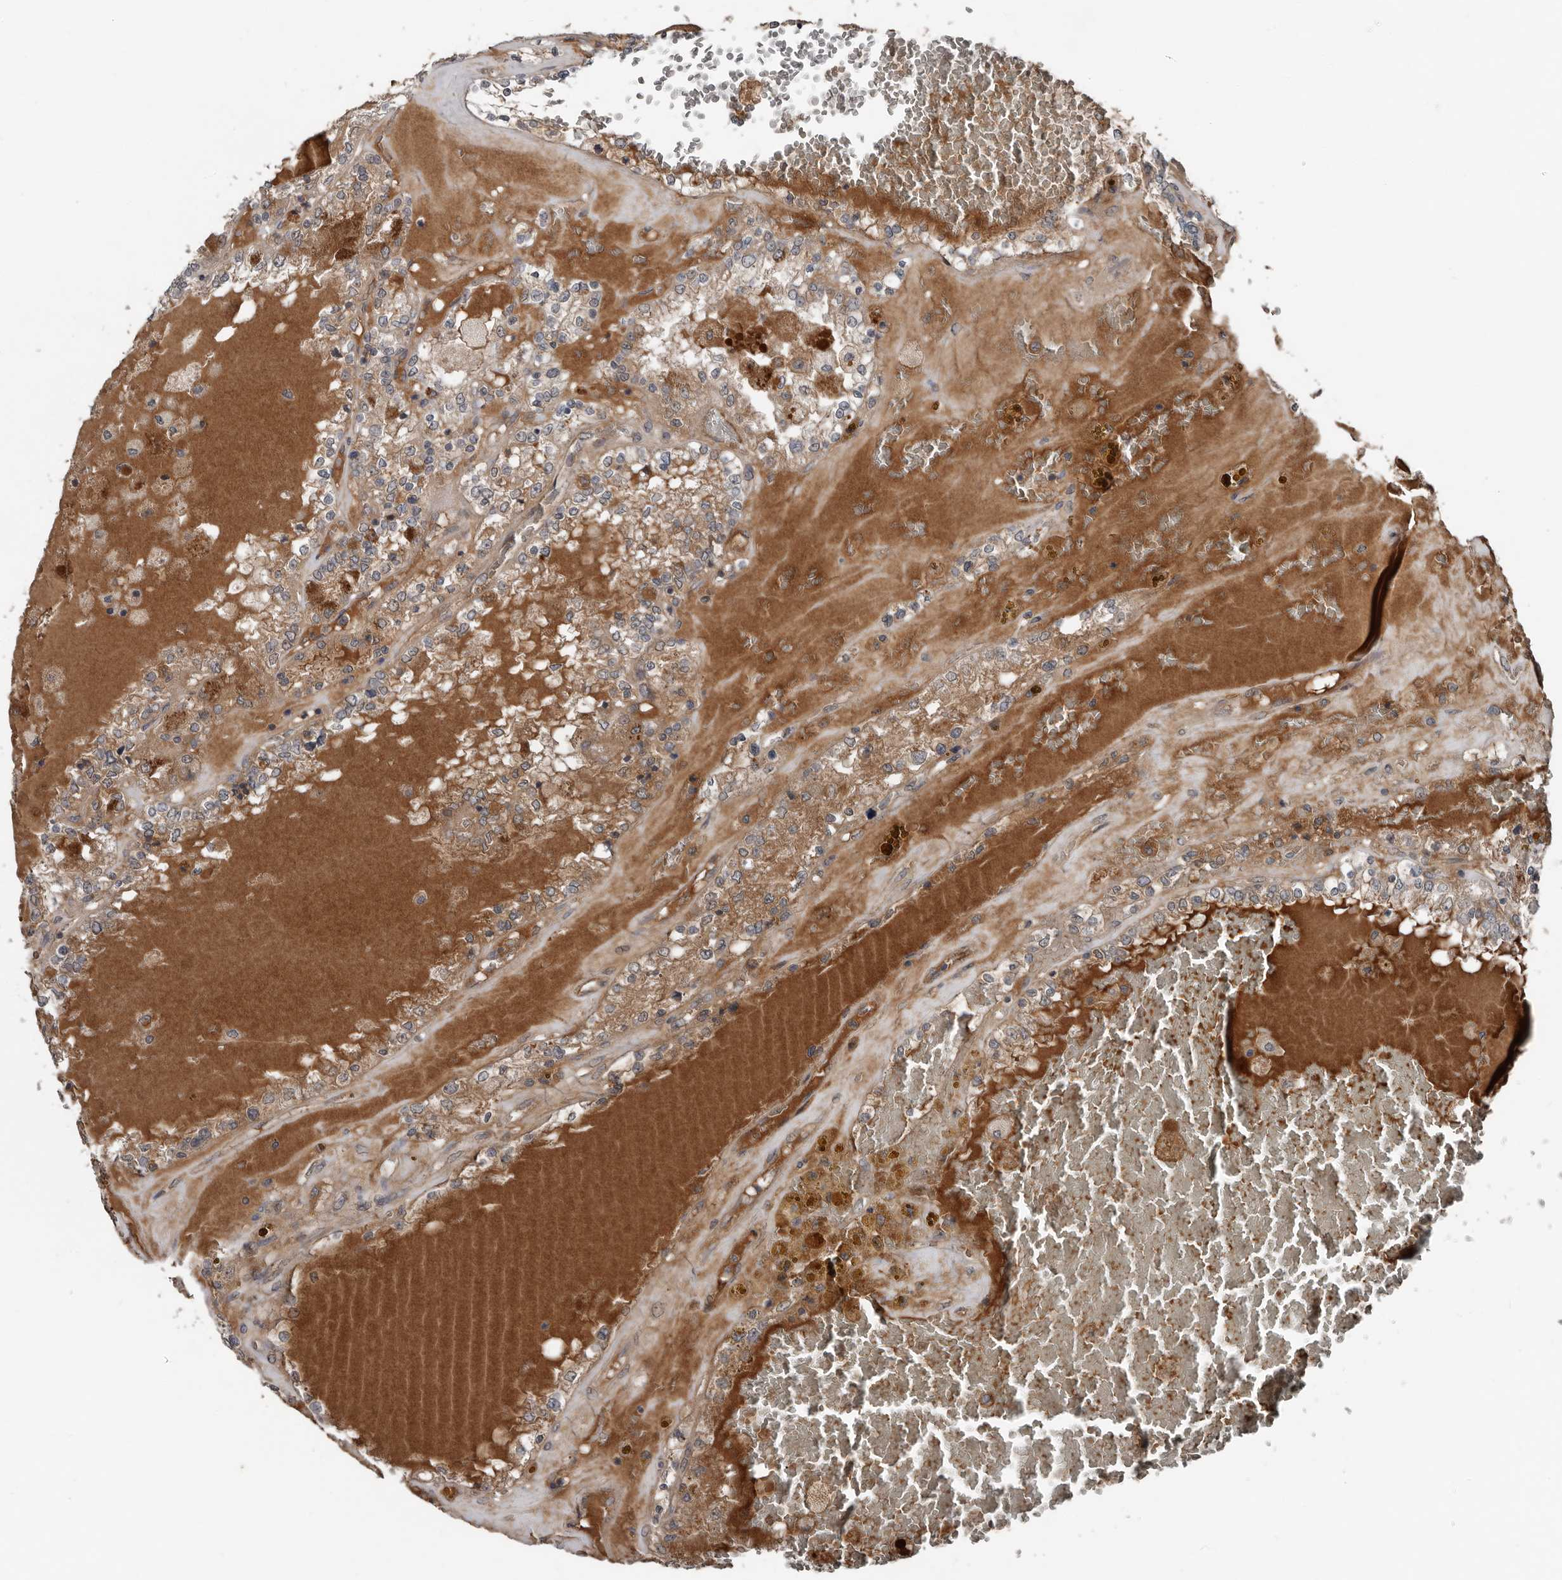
{"staining": {"intensity": "moderate", "quantity": ">75%", "location": "cytoplasmic/membranous"}, "tissue": "renal cancer", "cell_type": "Tumor cells", "image_type": "cancer", "snomed": [{"axis": "morphology", "description": "Adenocarcinoma, NOS"}, {"axis": "topography", "description": "Kidney"}], "caption": "Immunohistochemistry image of neoplastic tissue: renal adenocarcinoma stained using immunohistochemistry (IHC) demonstrates medium levels of moderate protein expression localized specifically in the cytoplasmic/membranous of tumor cells, appearing as a cytoplasmic/membranous brown color.", "gene": "DNAJB4", "patient": {"sex": "female", "age": 56}}